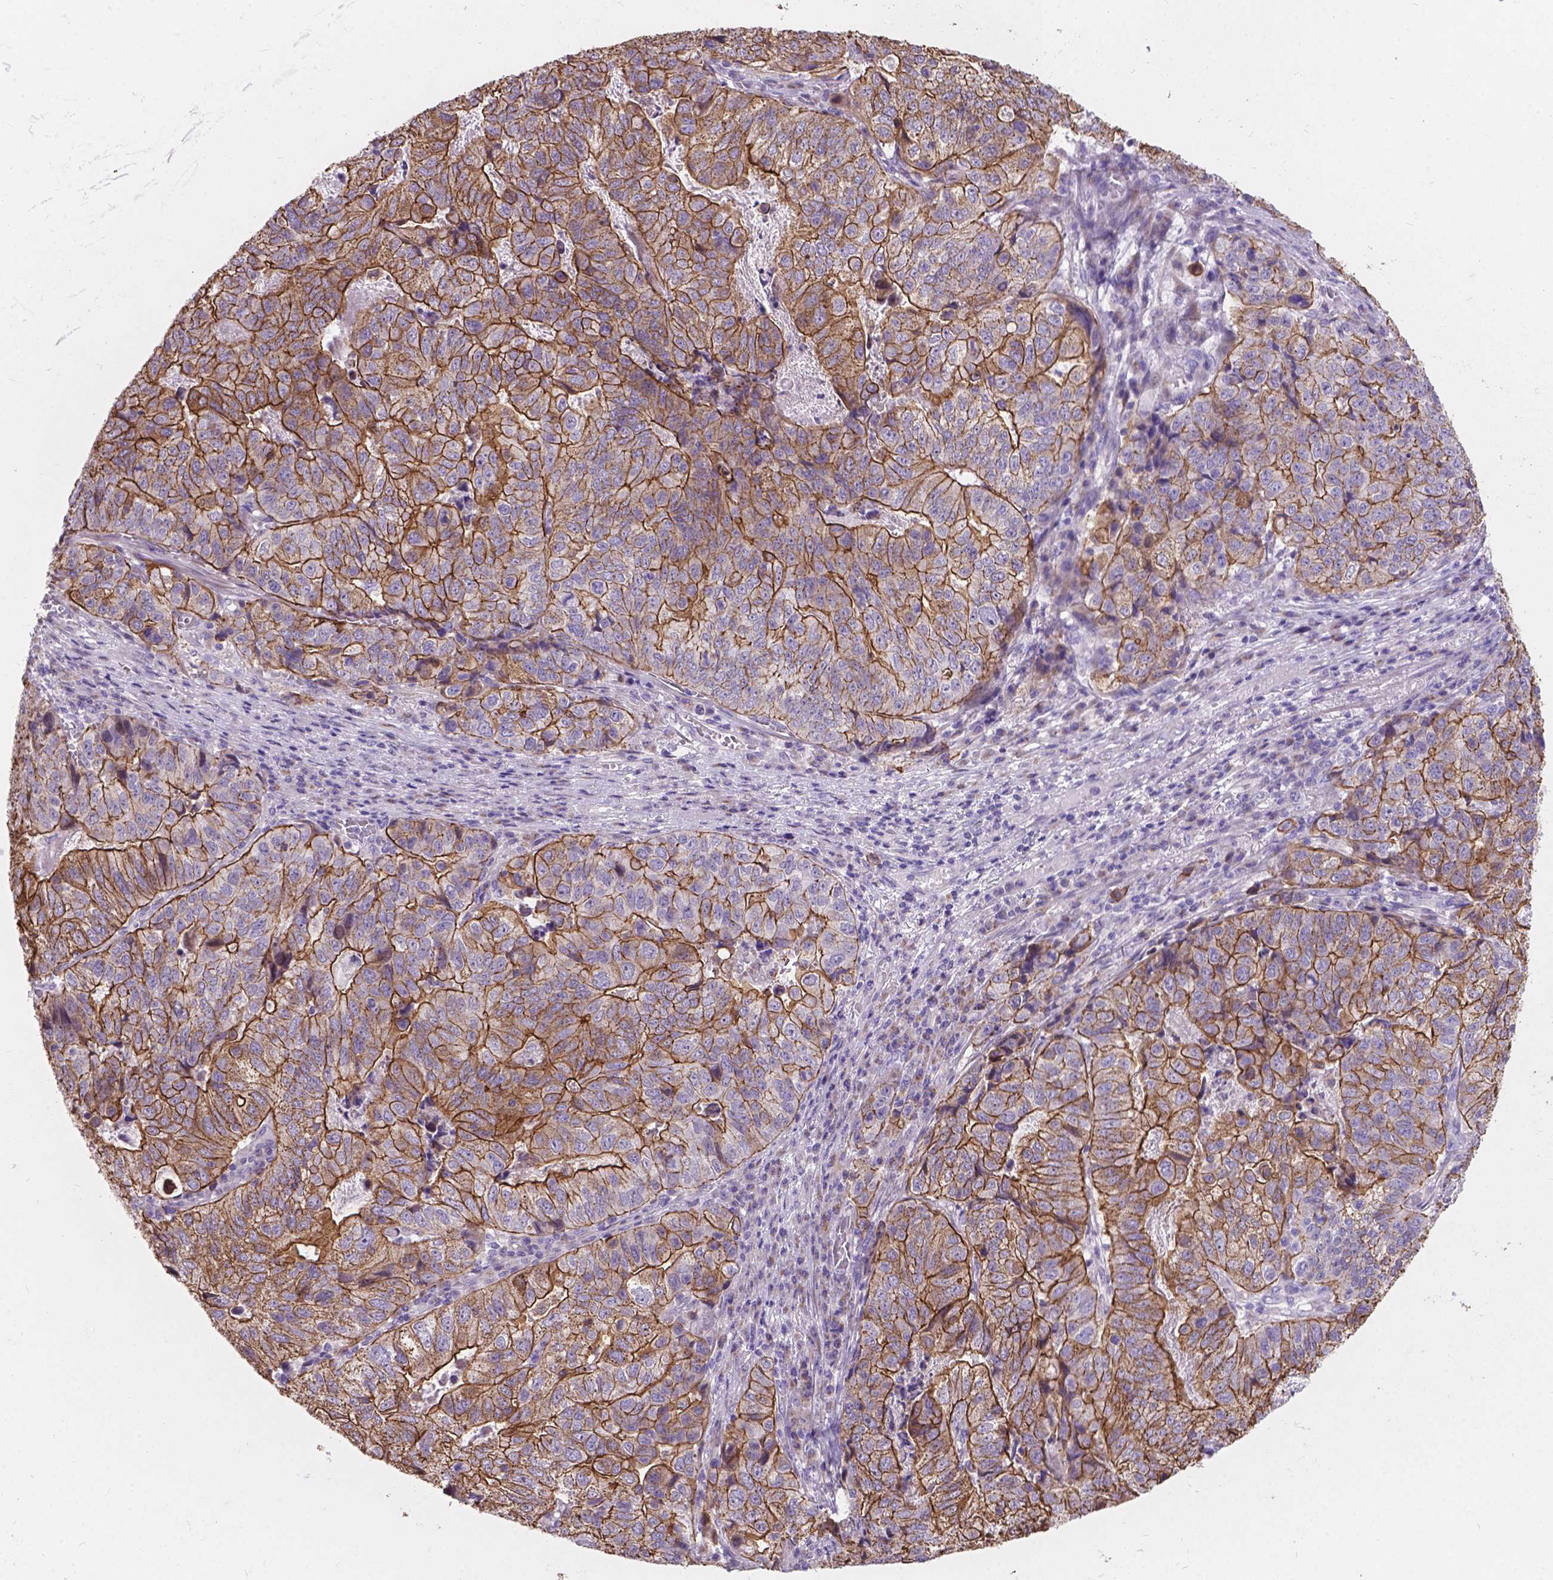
{"staining": {"intensity": "moderate", "quantity": ">75%", "location": "cytoplasmic/membranous"}, "tissue": "stomach cancer", "cell_type": "Tumor cells", "image_type": "cancer", "snomed": [{"axis": "morphology", "description": "Adenocarcinoma, NOS"}, {"axis": "topography", "description": "Stomach, upper"}], "caption": "Stomach cancer (adenocarcinoma) stained for a protein (brown) shows moderate cytoplasmic/membranous positive expression in approximately >75% of tumor cells.", "gene": "MYH14", "patient": {"sex": "female", "age": 67}}